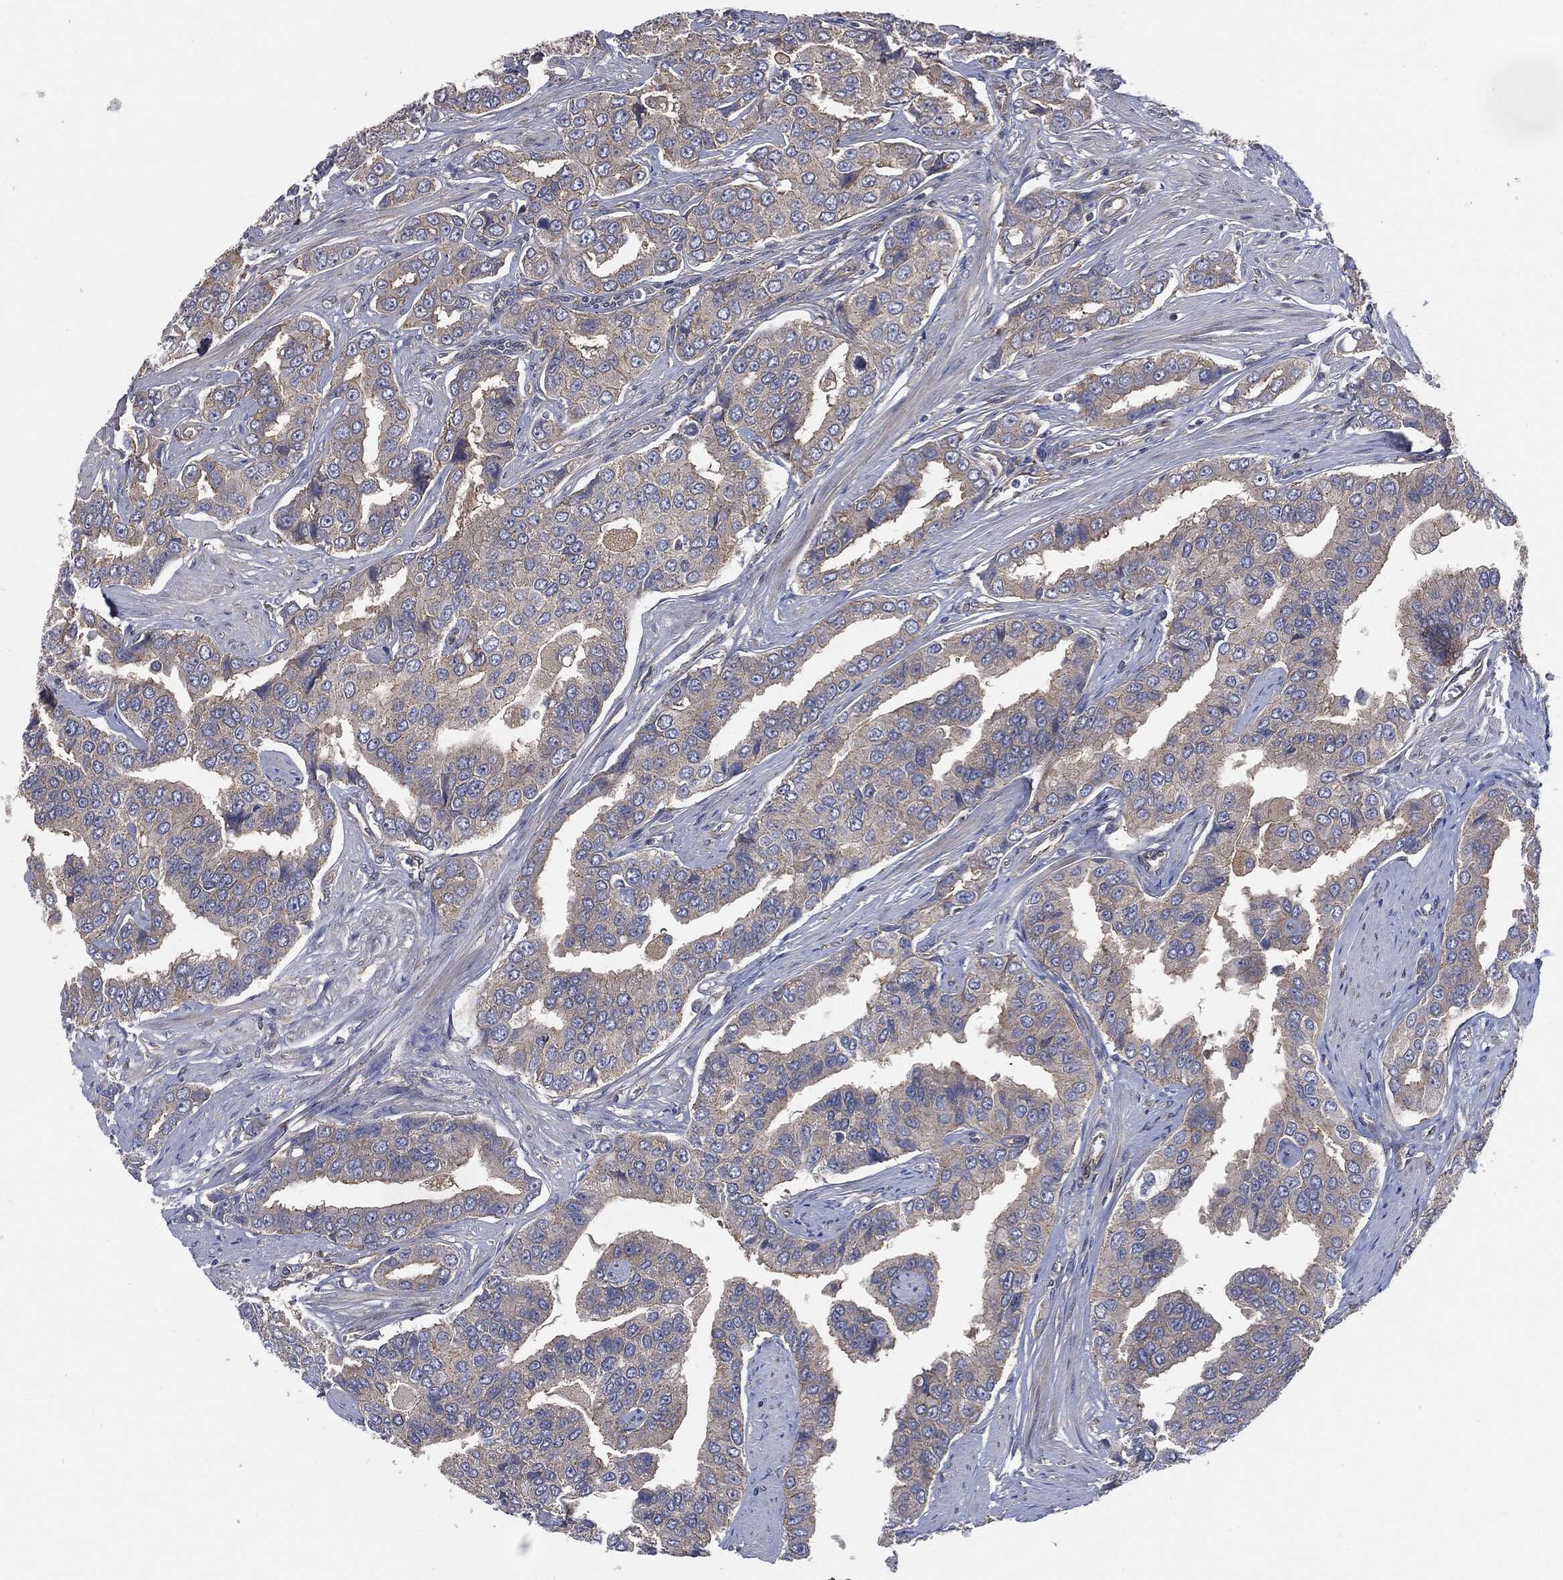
{"staining": {"intensity": "moderate", "quantity": "<25%", "location": "cytoplasmic/membranous"}, "tissue": "prostate cancer", "cell_type": "Tumor cells", "image_type": "cancer", "snomed": [{"axis": "morphology", "description": "Adenocarcinoma, NOS"}, {"axis": "topography", "description": "Prostate and seminal vesicle, NOS"}, {"axis": "topography", "description": "Prostate"}], "caption": "Human prostate cancer (adenocarcinoma) stained with a protein marker reveals moderate staining in tumor cells.", "gene": "EPS15L1", "patient": {"sex": "male", "age": 69}}